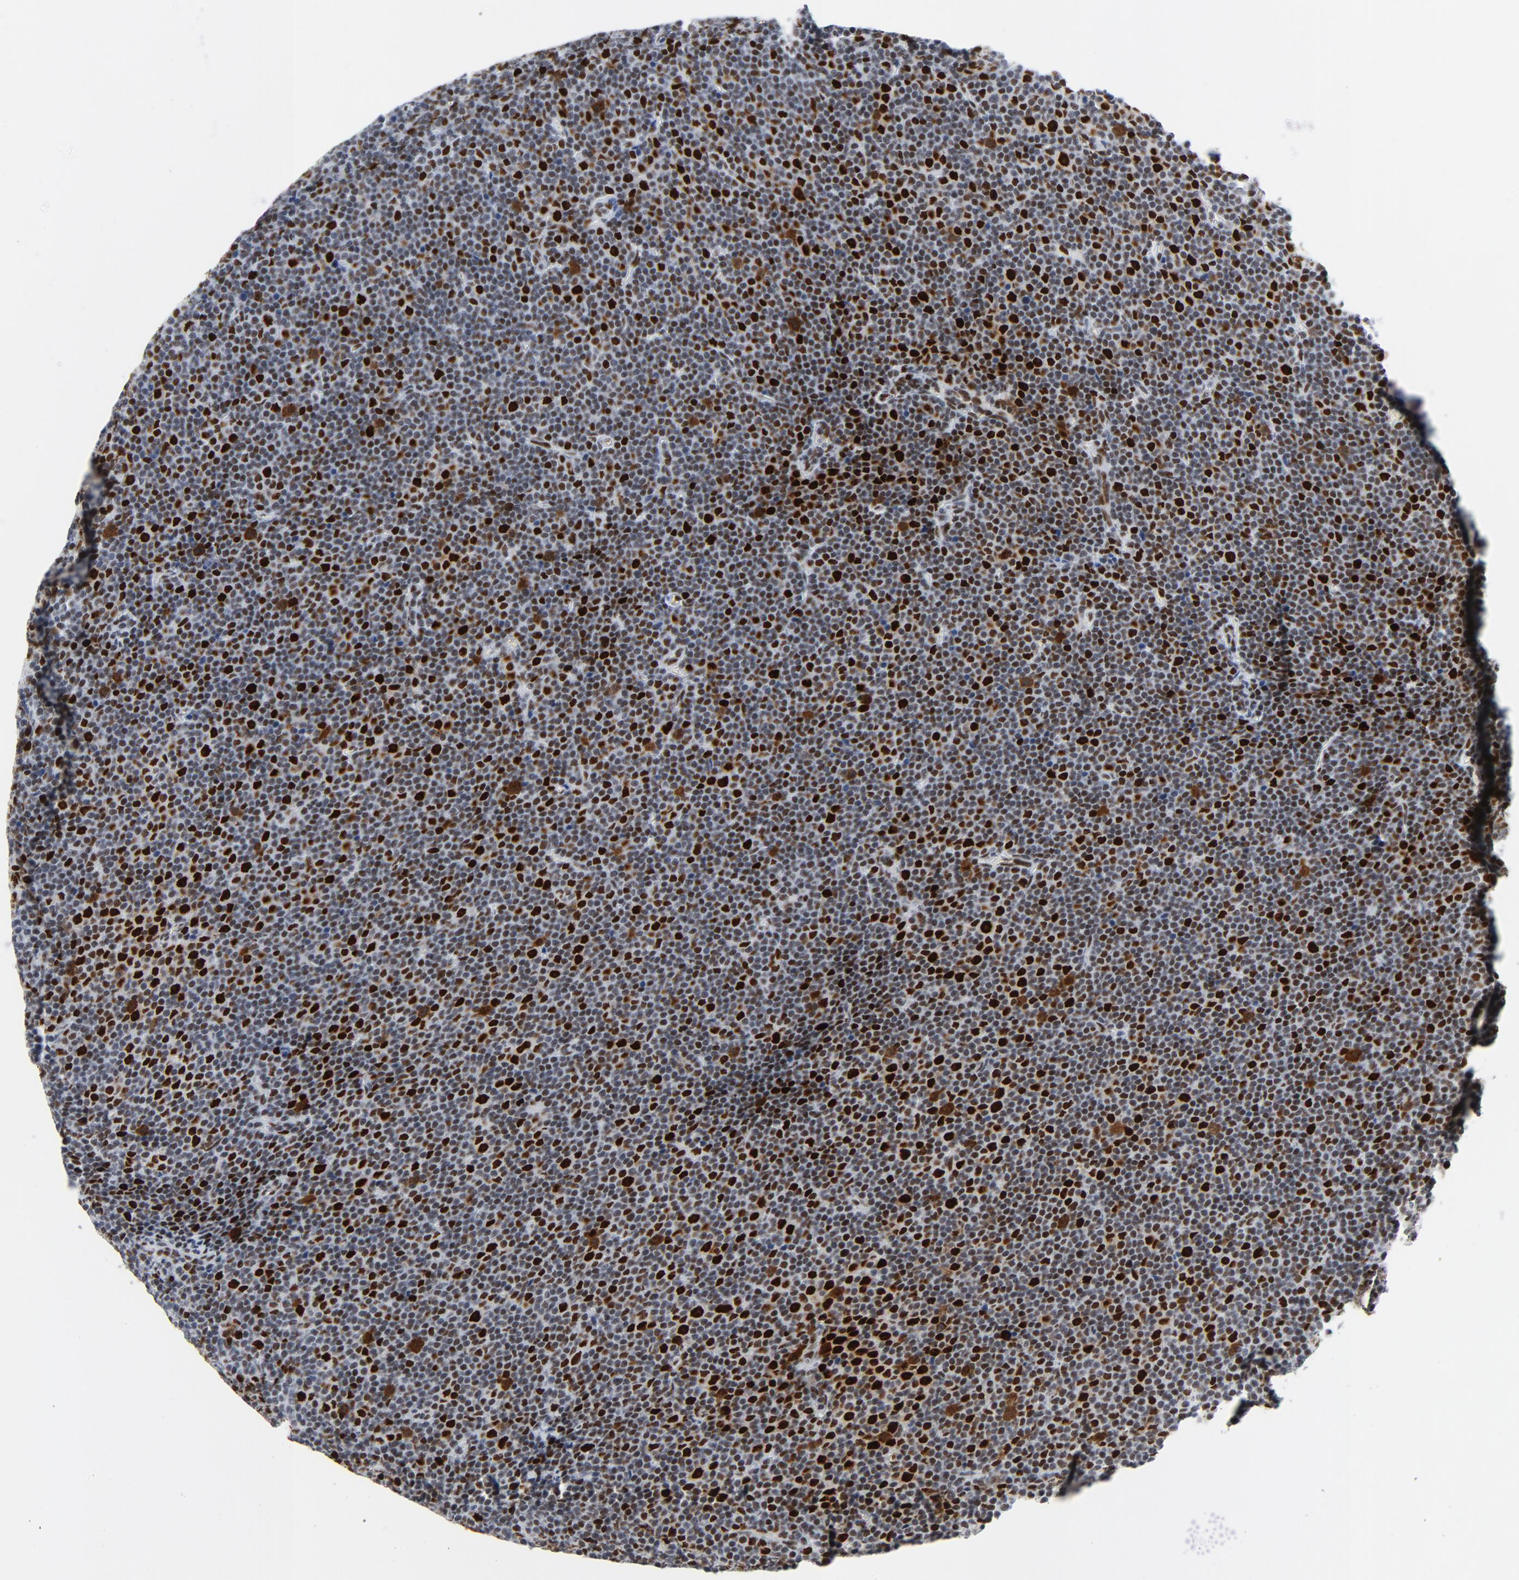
{"staining": {"intensity": "strong", "quantity": ">75%", "location": "nuclear"}, "tissue": "lymphoma", "cell_type": "Tumor cells", "image_type": "cancer", "snomed": [{"axis": "morphology", "description": "Malignant lymphoma, non-Hodgkin's type, Low grade"}, {"axis": "topography", "description": "Lymph node"}], "caption": "The micrograph reveals staining of lymphoma, revealing strong nuclear protein positivity (brown color) within tumor cells.", "gene": "POLD1", "patient": {"sex": "female", "age": 67}}